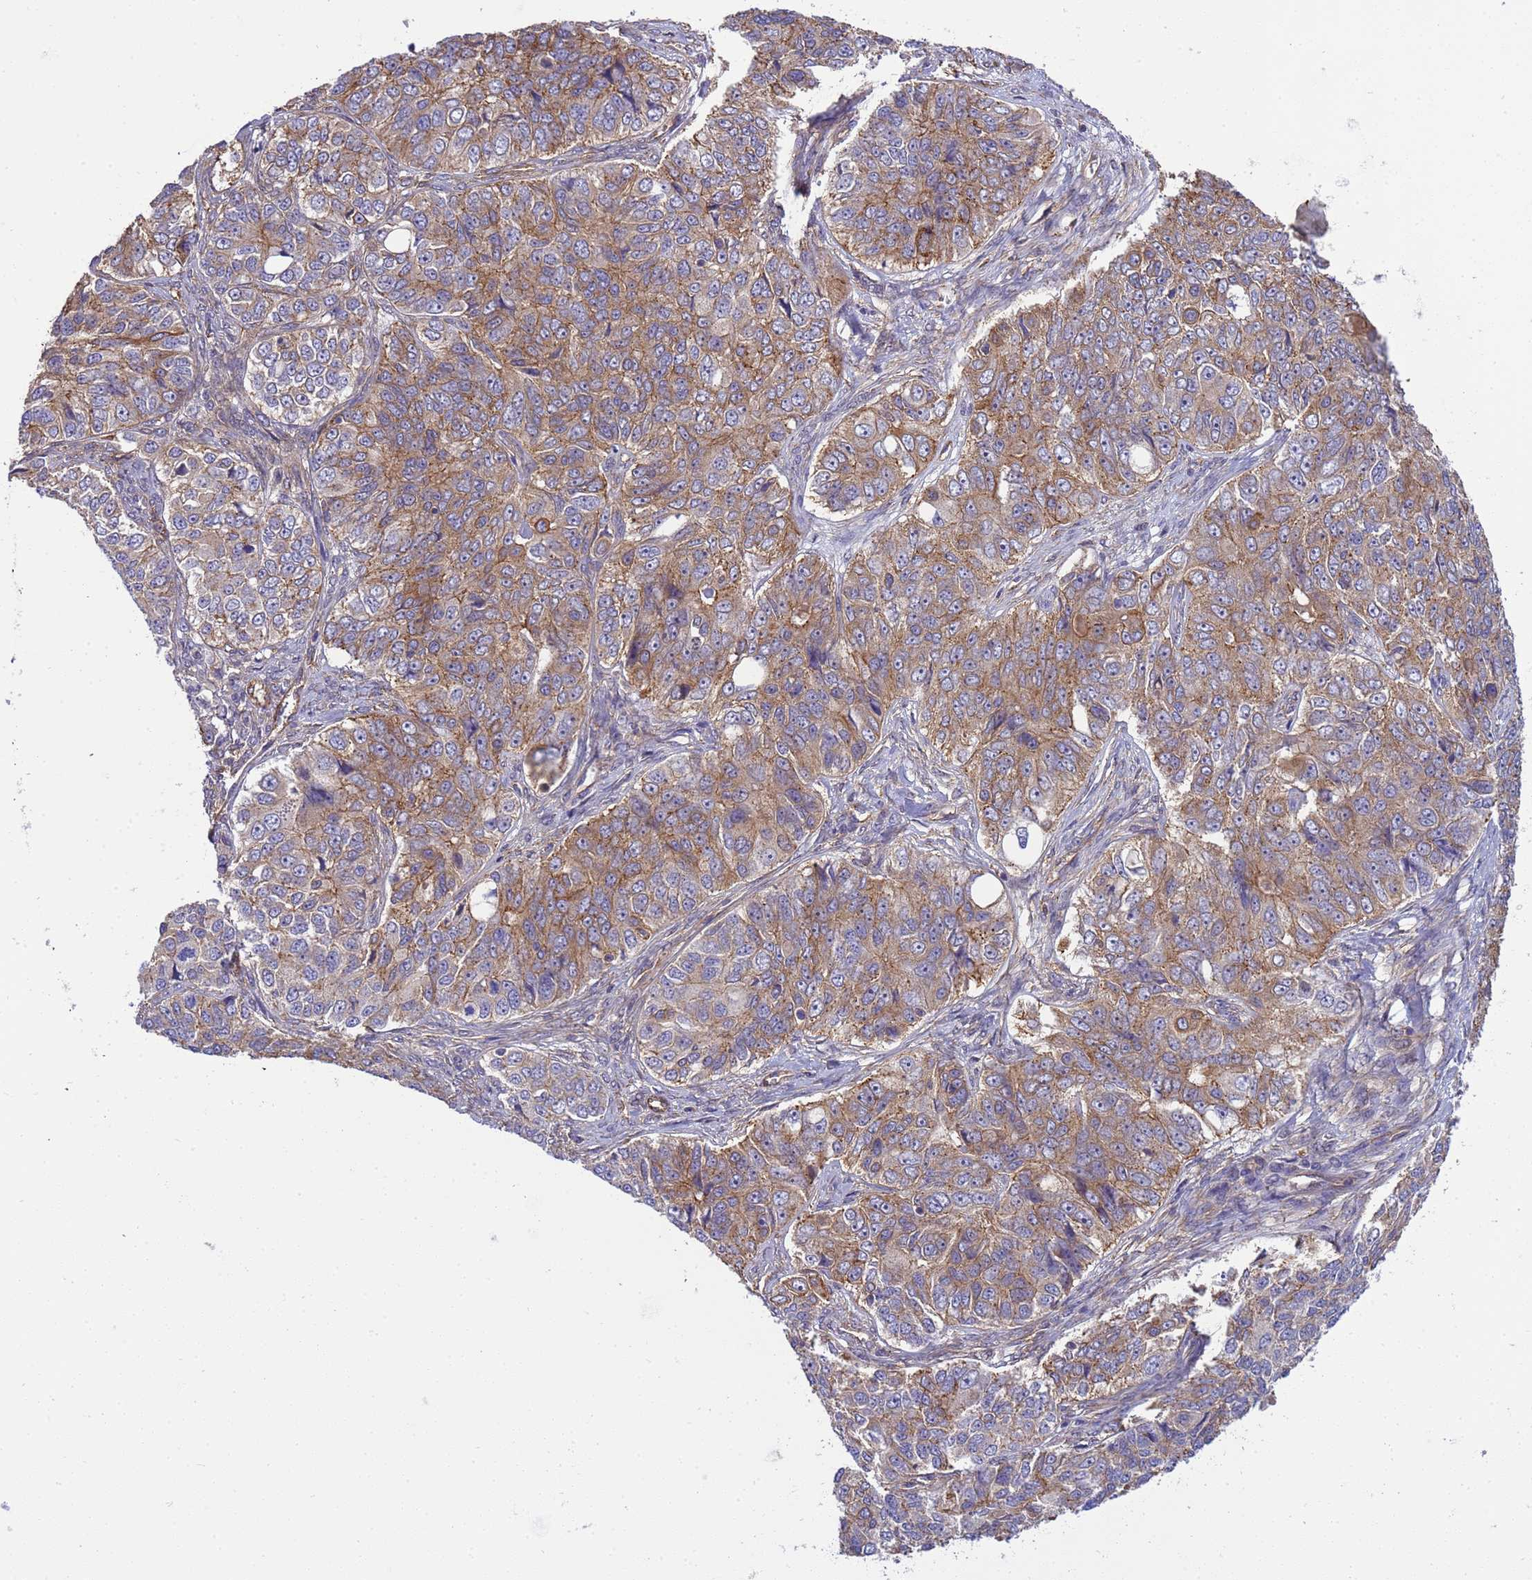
{"staining": {"intensity": "moderate", "quantity": "25%-75%", "location": "cytoplasmic/membranous"}, "tissue": "ovarian cancer", "cell_type": "Tumor cells", "image_type": "cancer", "snomed": [{"axis": "morphology", "description": "Carcinoma, endometroid"}, {"axis": "topography", "description": "Ovary"}], "caption": "Human ovarian cancer stained for a protein (brown) demonstrates moderate cytoplasmic/membranous positive staining in about 25%-75% of tumor cells.", "gene": "SMCO3", "patient": {"sex": "female", "age": 51}}